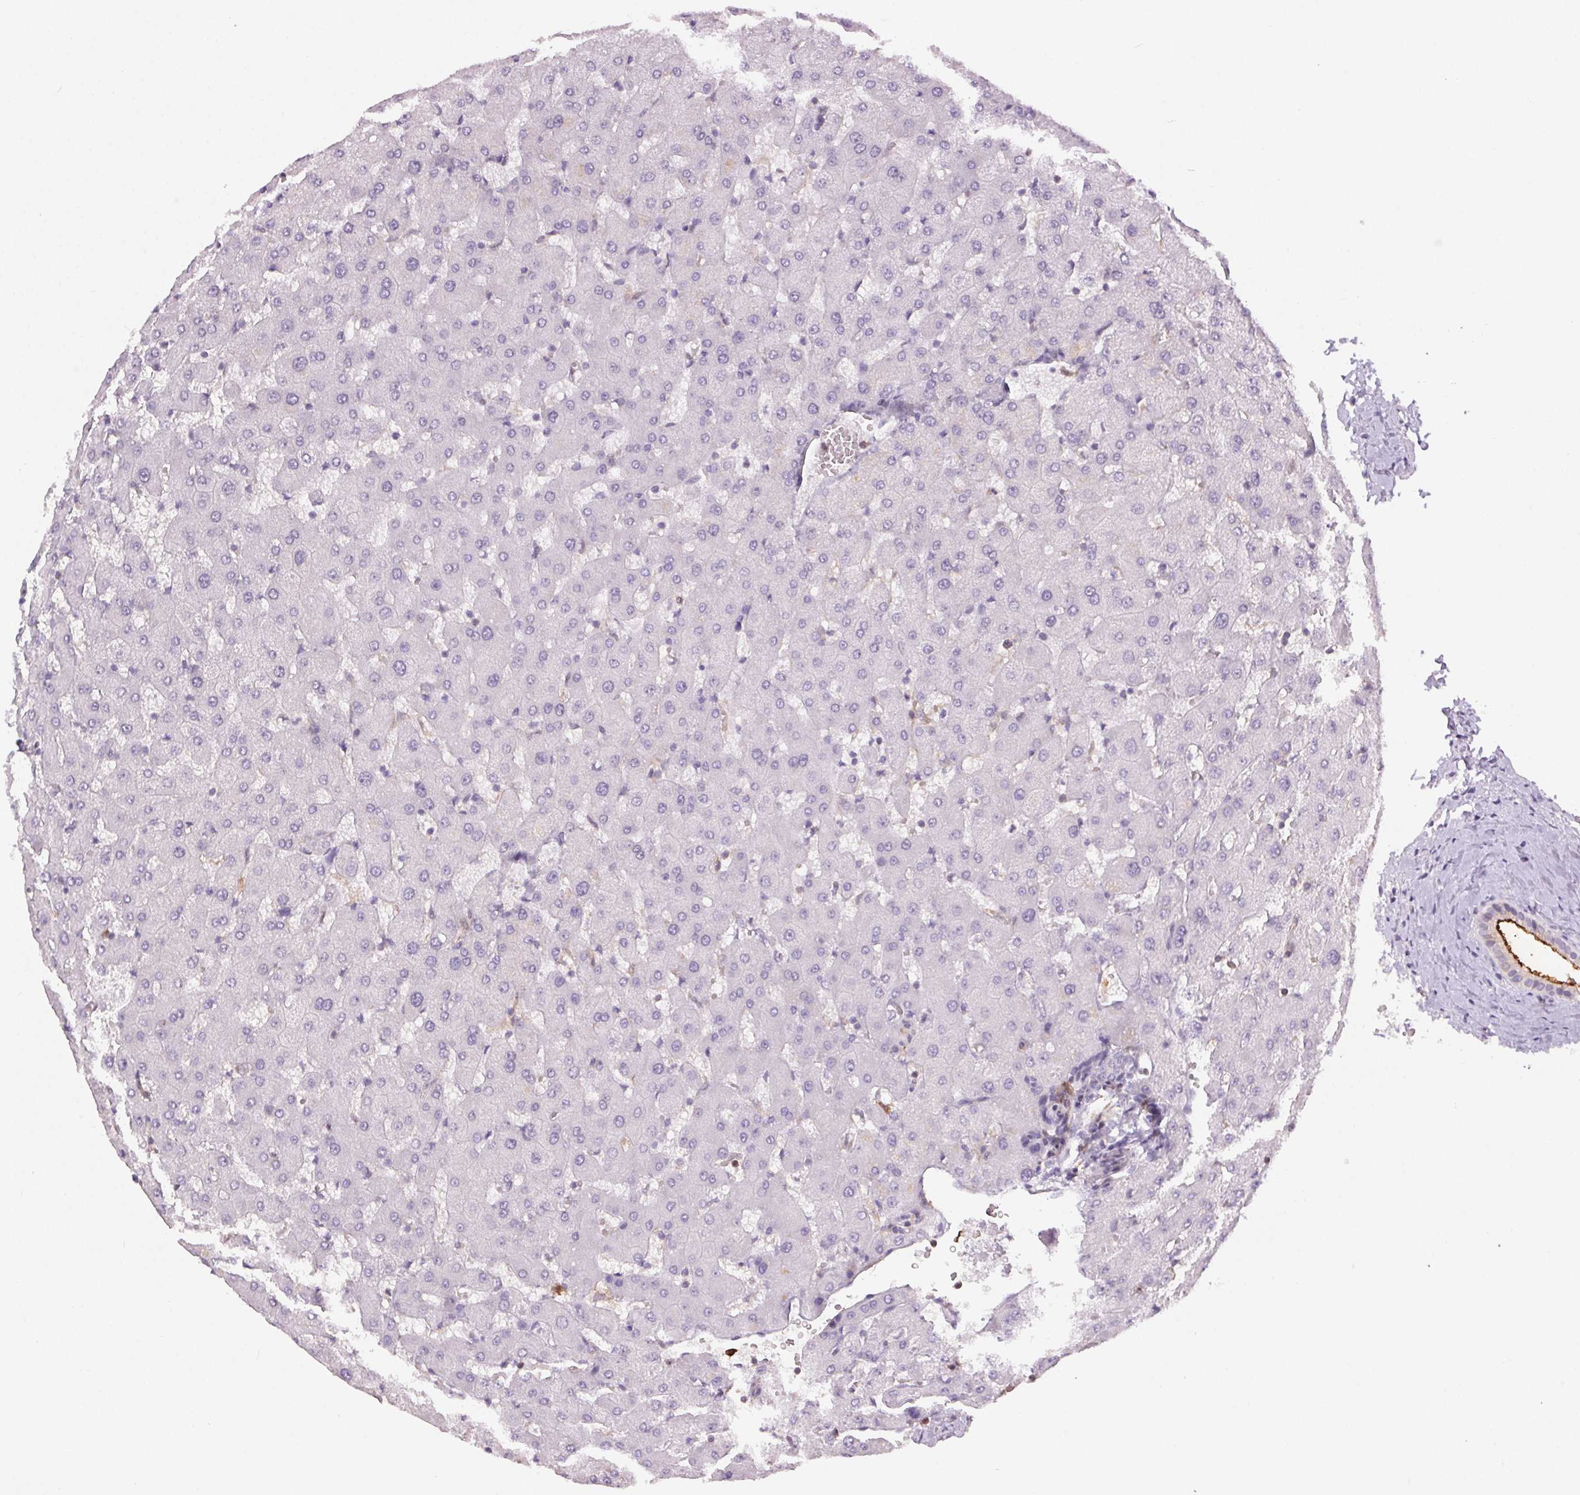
{"staining": {"intensity": "moderate", "quantity": "25%-75%", "location": "cytoplasmic/membranous"}, "tissue": "liver", "cell_type": "Cholangiocytes", "image_type": "normal", "snomed": [{"axis": "morphology", "description": "Normal tissue, NOS"}, {"axis": "topography", "description": "Liver"}], "caption": "Liver stained with a protein marker displays moderate staining in cholangiocytes.", "gene": "SLC6A19", "patient": {"sex": "female", "age": 63}}